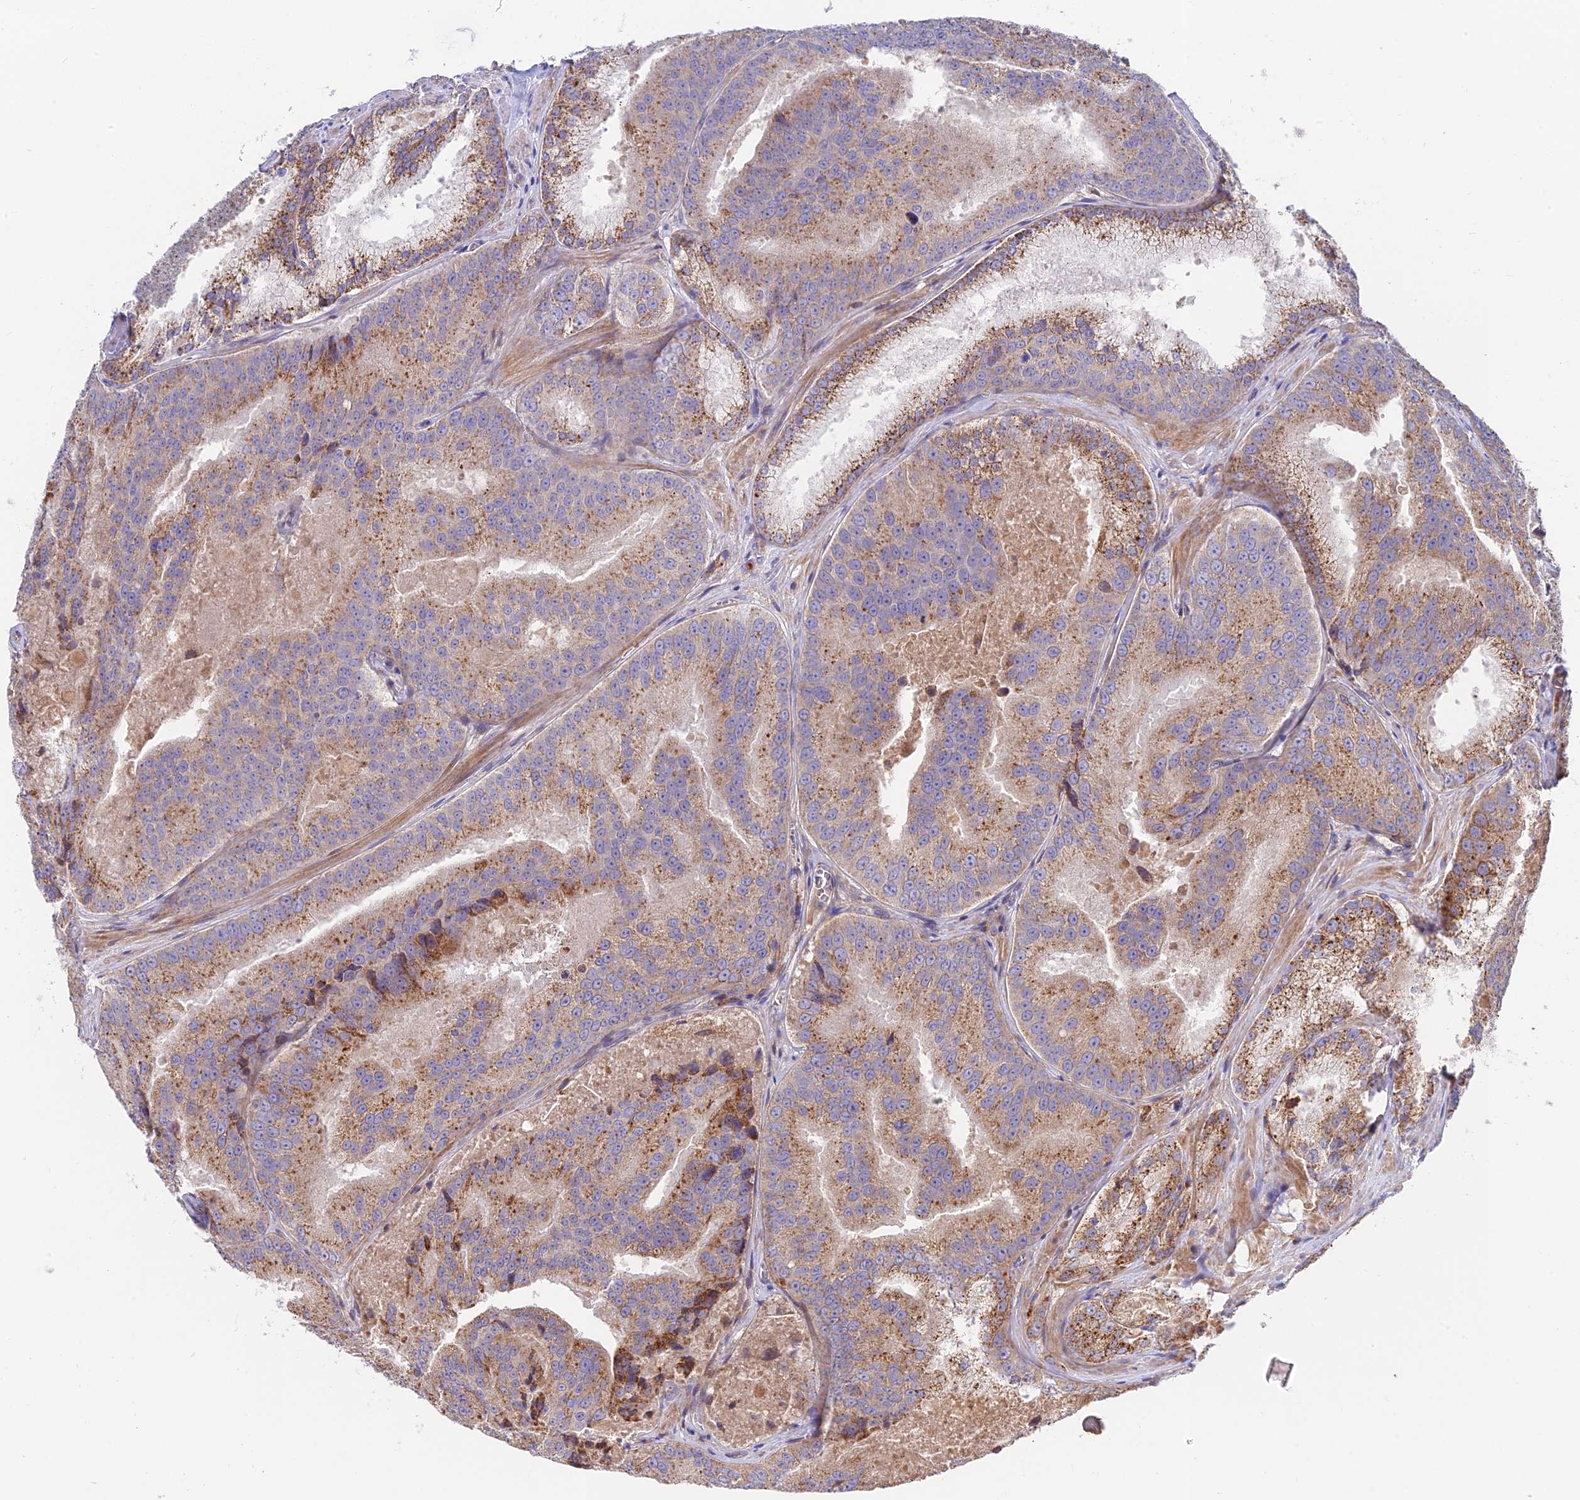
{"staining": {"intensity": "moderate", "quantity": "25%-75%", "location": "cytoplasmic/membranous"}, "tissue": "prostate cancer", "cell_type": "Tumor cells", "image_type": "cancer", "snomed": [{"axis": "morphology", "description": "Adenocarcinoma, High grade"}, {"axis": "topography", "description": "Prostate"}], "caption": "The immunohistochemical stain shows moderate cytoplasmic/membranous positivity in tumor cells of prostate high-grade adenocarcinoma tissue. (IHC, brightfield microscopy, high magnification).", "gene": "FUOM", "patient": {"sex": "male", "age": 61}}